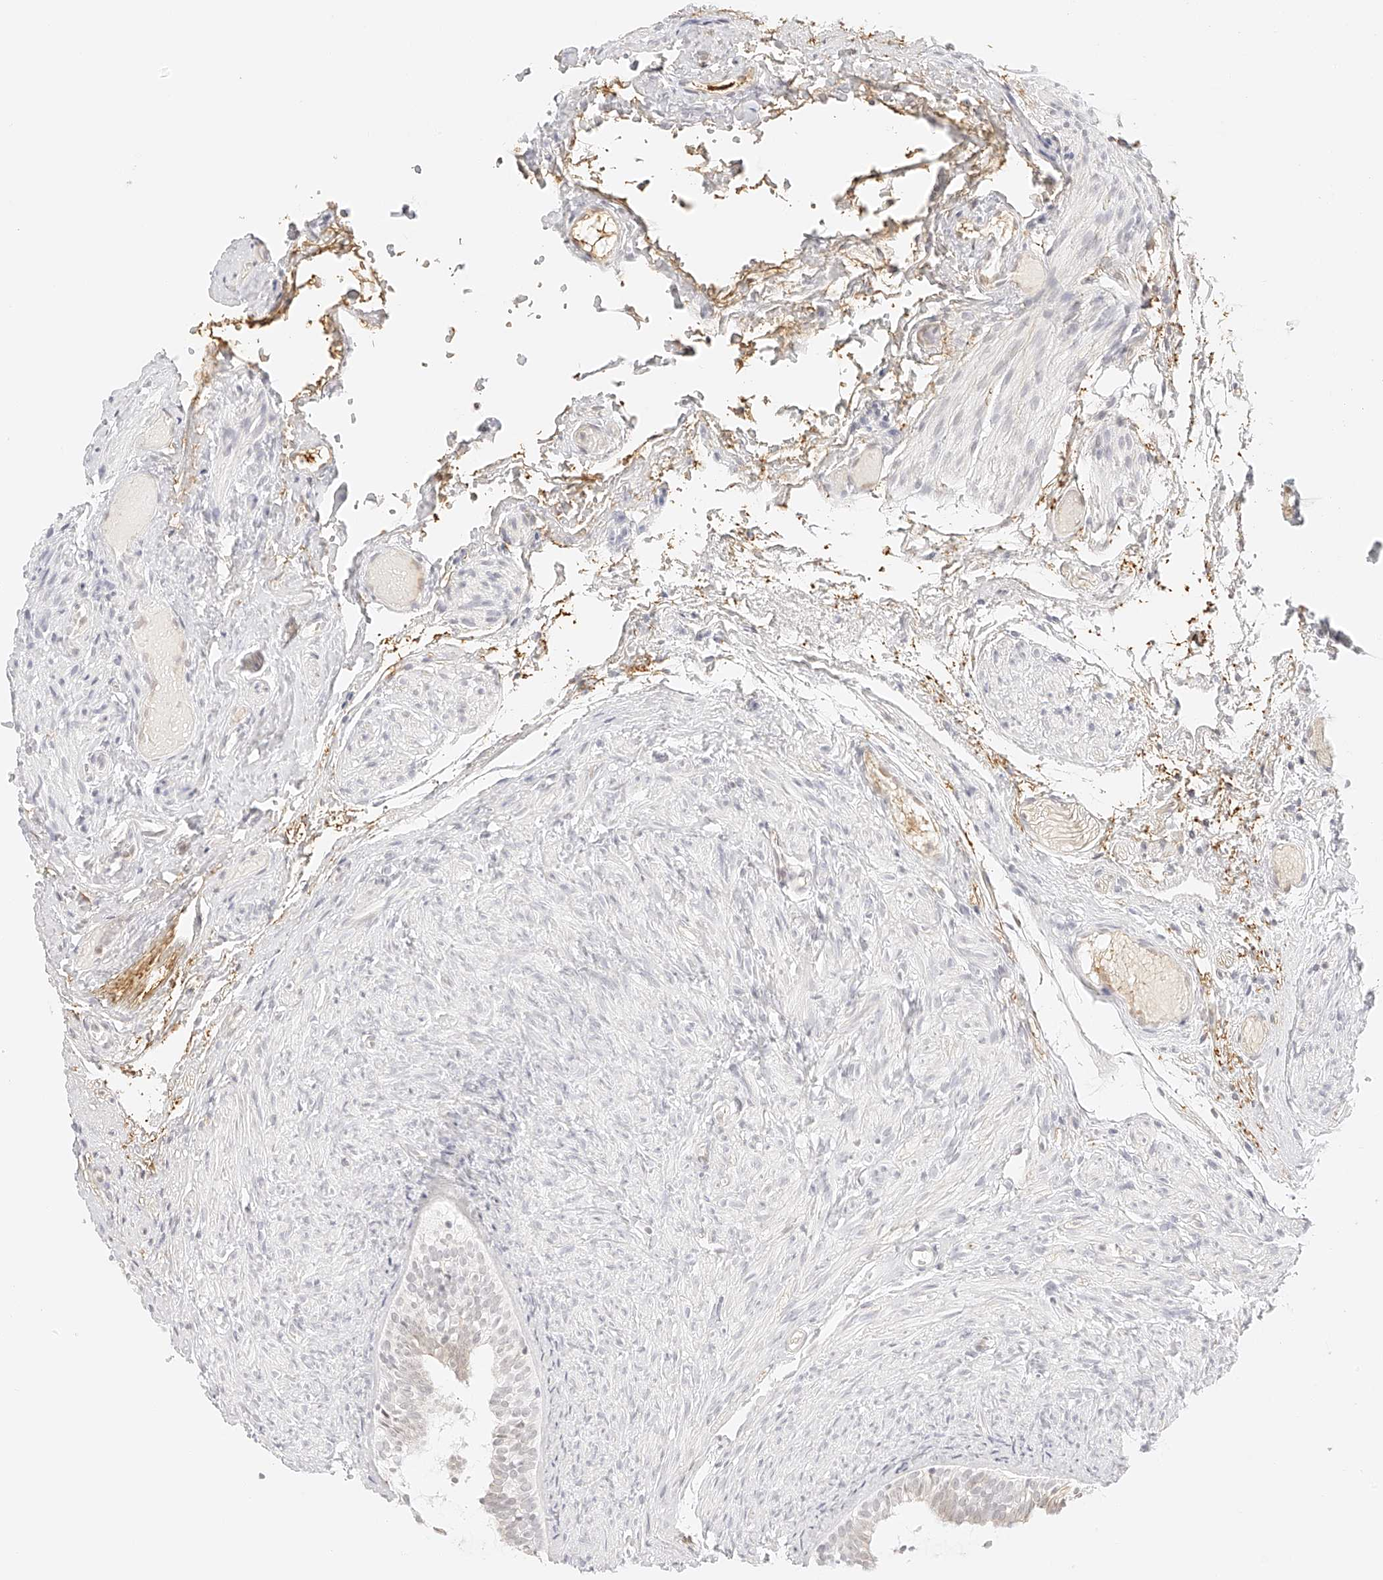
{"staining": {"intensity": "negative", "quantity": "none", "location": "none"}, "tissue": "epididymis", "cell_type": "Glandular cells", "image_type": "normal", "snomed": [{"axis": "morphology", "description": "Normal tissue, NOS"}, {"axis": "topography", "description": "Epididymis"}], "caption": "IHC histopathology image of normal epididymis: epididymis stained with DAB reveals no significant protein positivity in glandular cells.", "gene": "ZFP69", "patient": {"sex": "male", "age": 5}}